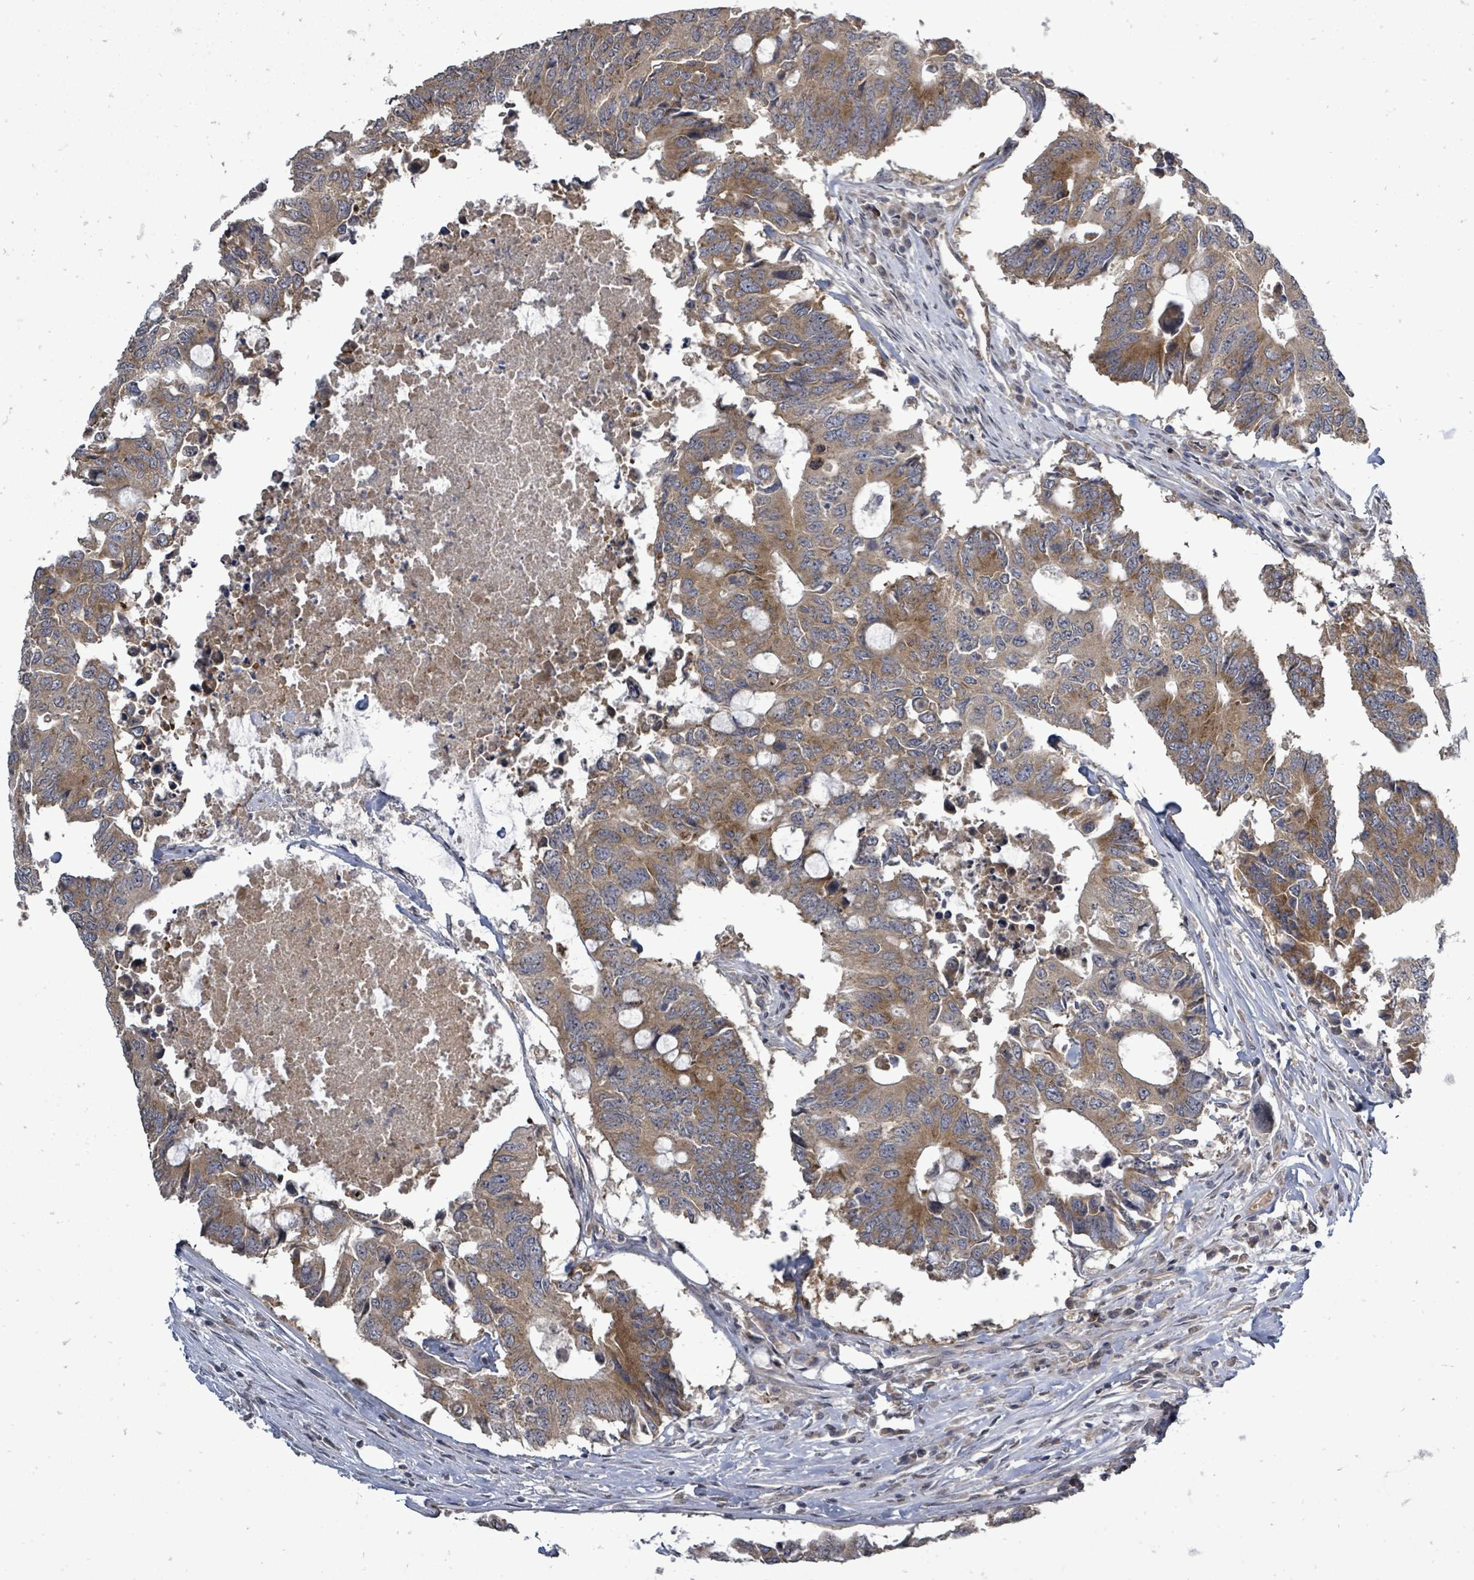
{"staining": {"intensity": "moderate", "quantity": ">75%", "location": "cytoplasmic/membranous"}, "tissue": "colorectal cancer", "cell_type": "Tumor cells", "image_type": "cancer", "snomed": [{"axis": "morphology", "description": "Adenocarcinoma, NOS"}, {"axis": "topography", "description": "Colon"}], "caption": "Protein positivity by IHC exhibits moderate cytoplasmic/membranous positivity in about >75% of tumor cells in colorectal cancer (adenocarcinoma). The staining was performed using DAB (3,3'-diaminobenzidine), with brown indicating positive protein expression. Nuclei are stained blue with hematoxylin.", "gene": "RALGAPB", "patient": {"sex": "male", "age": 71}}